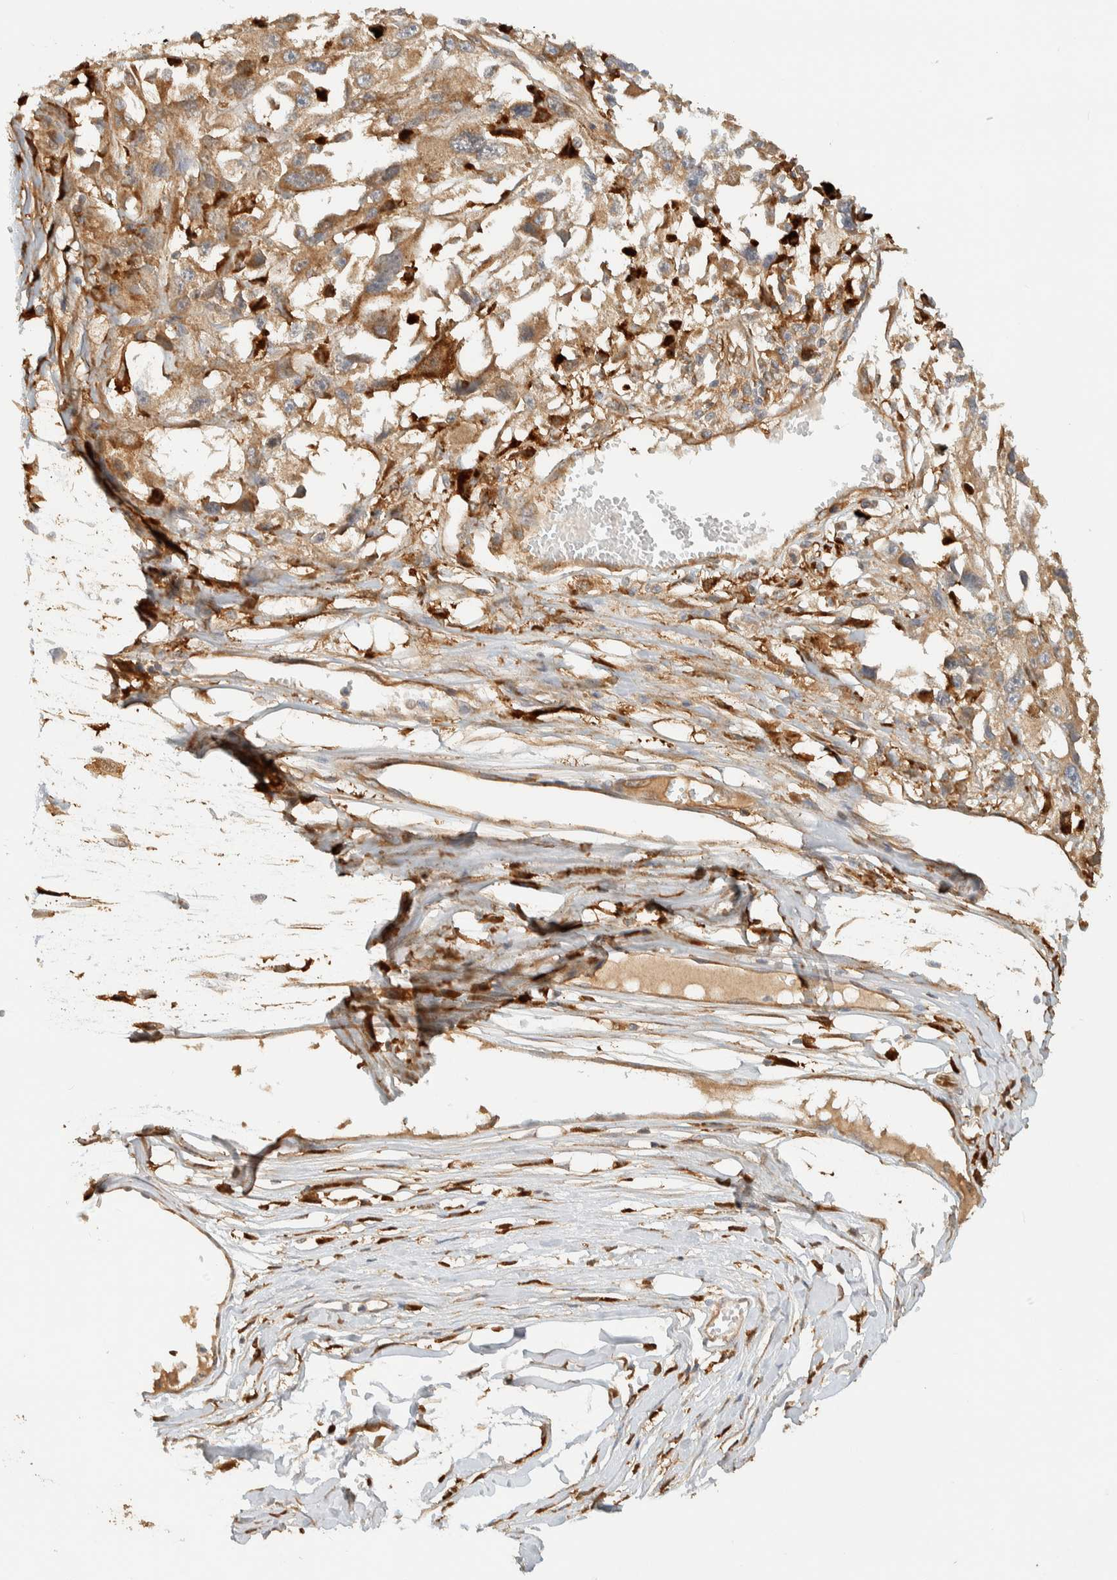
{"staining": {"intensity": "moderate", "quantity": ">75%", "location": "cytoplasmic/membranous"}, "tissue": "melanoma", "cell_type": "Tumor cells", "image_type": "cancer", "snomed": [{"axis": "morphology", "description": "Malignant melanoma, Metastatic site"}, {"axis": "topography", "description": "Lymph node"}], "caption": "Moderate cytoplasmic/membranous protein expression is seen in about >75% of tumor cells in malignant melanoma (metastatic site).", "gene": "TMEM192", "patient": {"sex": "male", "age": 59}}